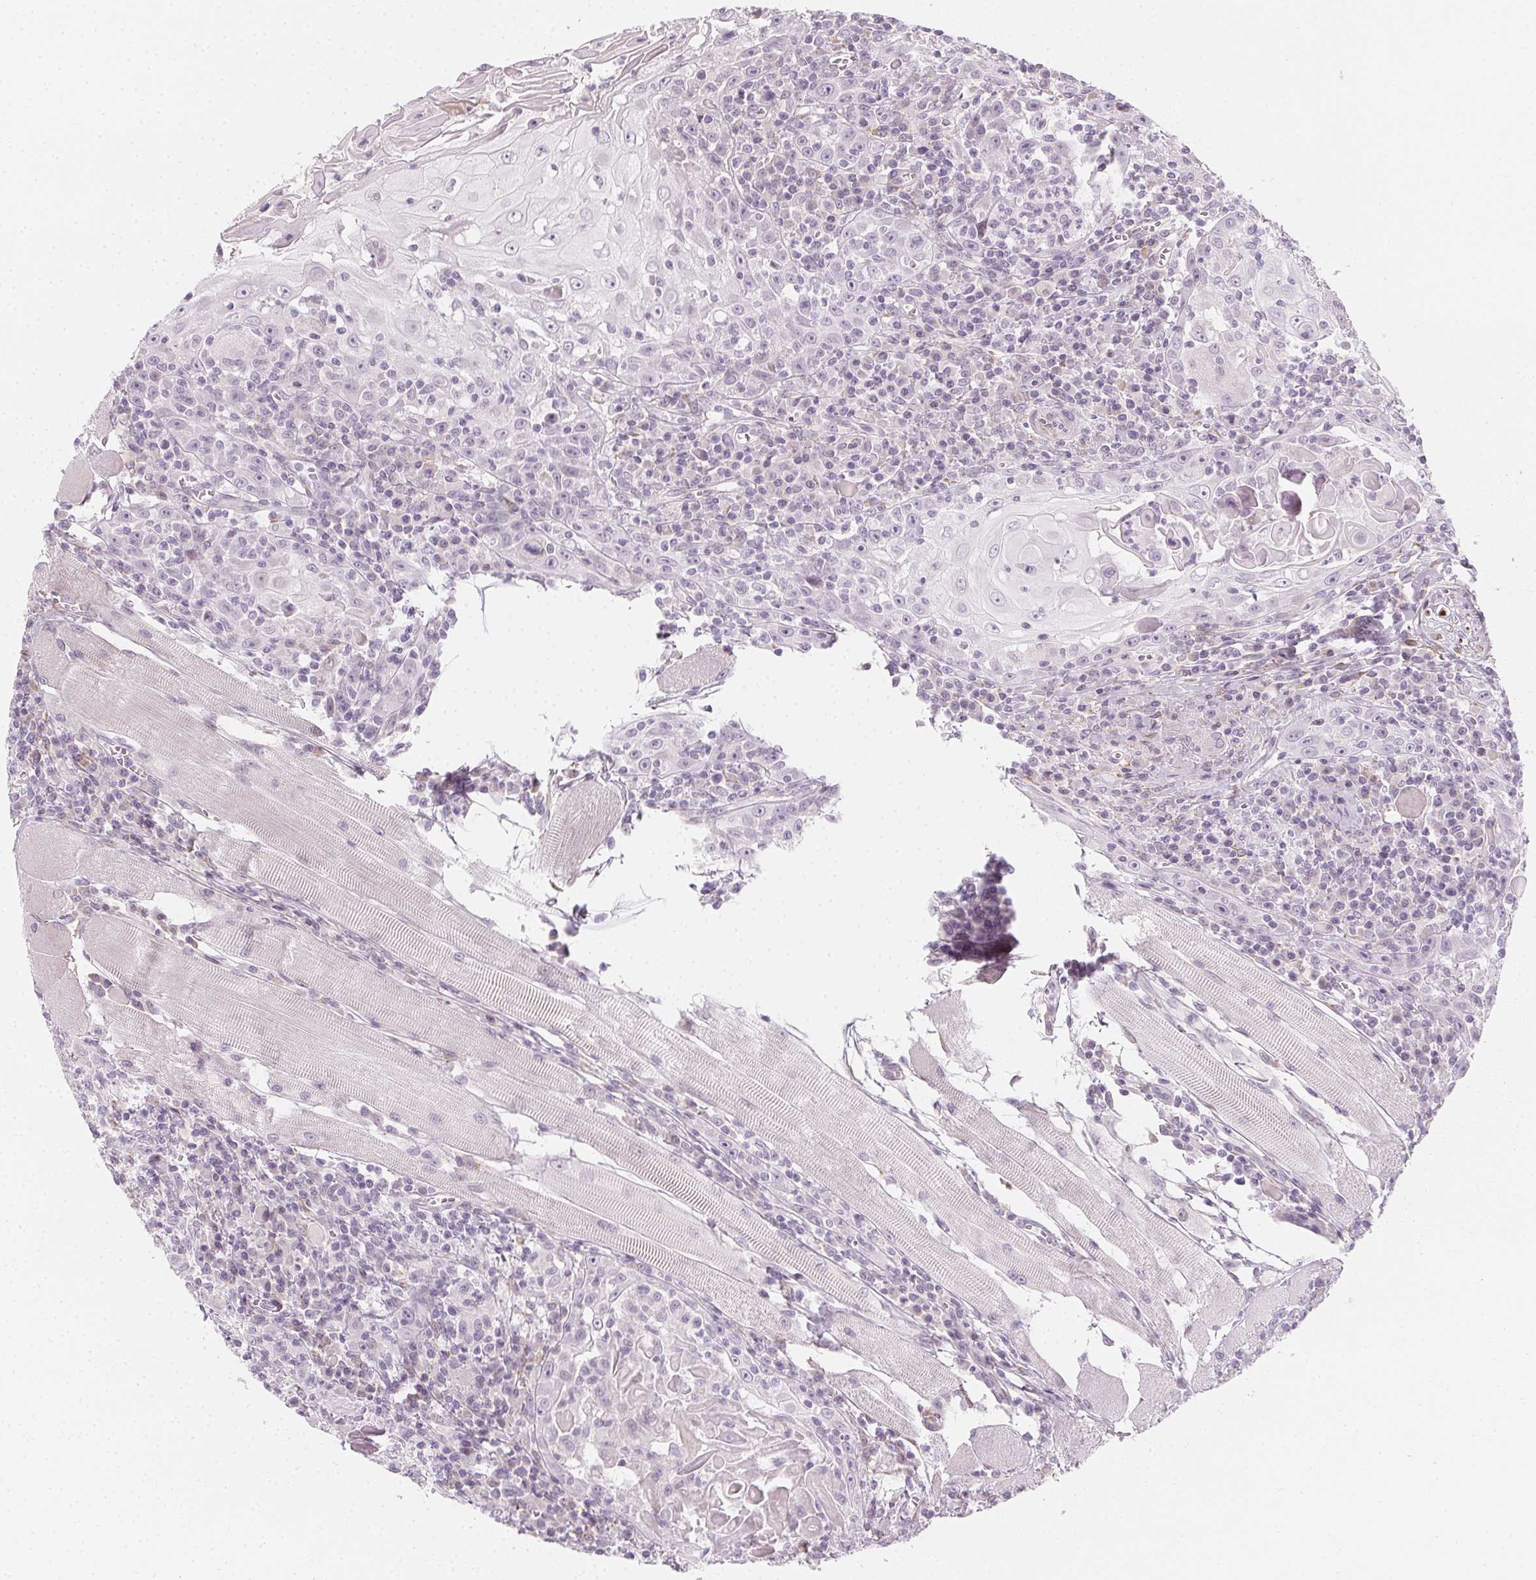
{"staining": {"intensity": "negative", "quantity": "none", "location": "none"}, "tissue": "head and neck cancer", "cell_type": "Tumor cells", "image_type": "cancer", "snomed": [{"axis": "morphology", "description": "Squamous cell carcinoma, NOS"}, {"axis": "topography", "description": "Head-Neck"}], "caption": "A high-resolution histopathology image shows immunohistochemistry (IHC) staining of head and neck cancer, which reveals no significant positivity in tumor cells.", "gene": "CCDC96", "patient": {"sex": "male", "age": 52}}